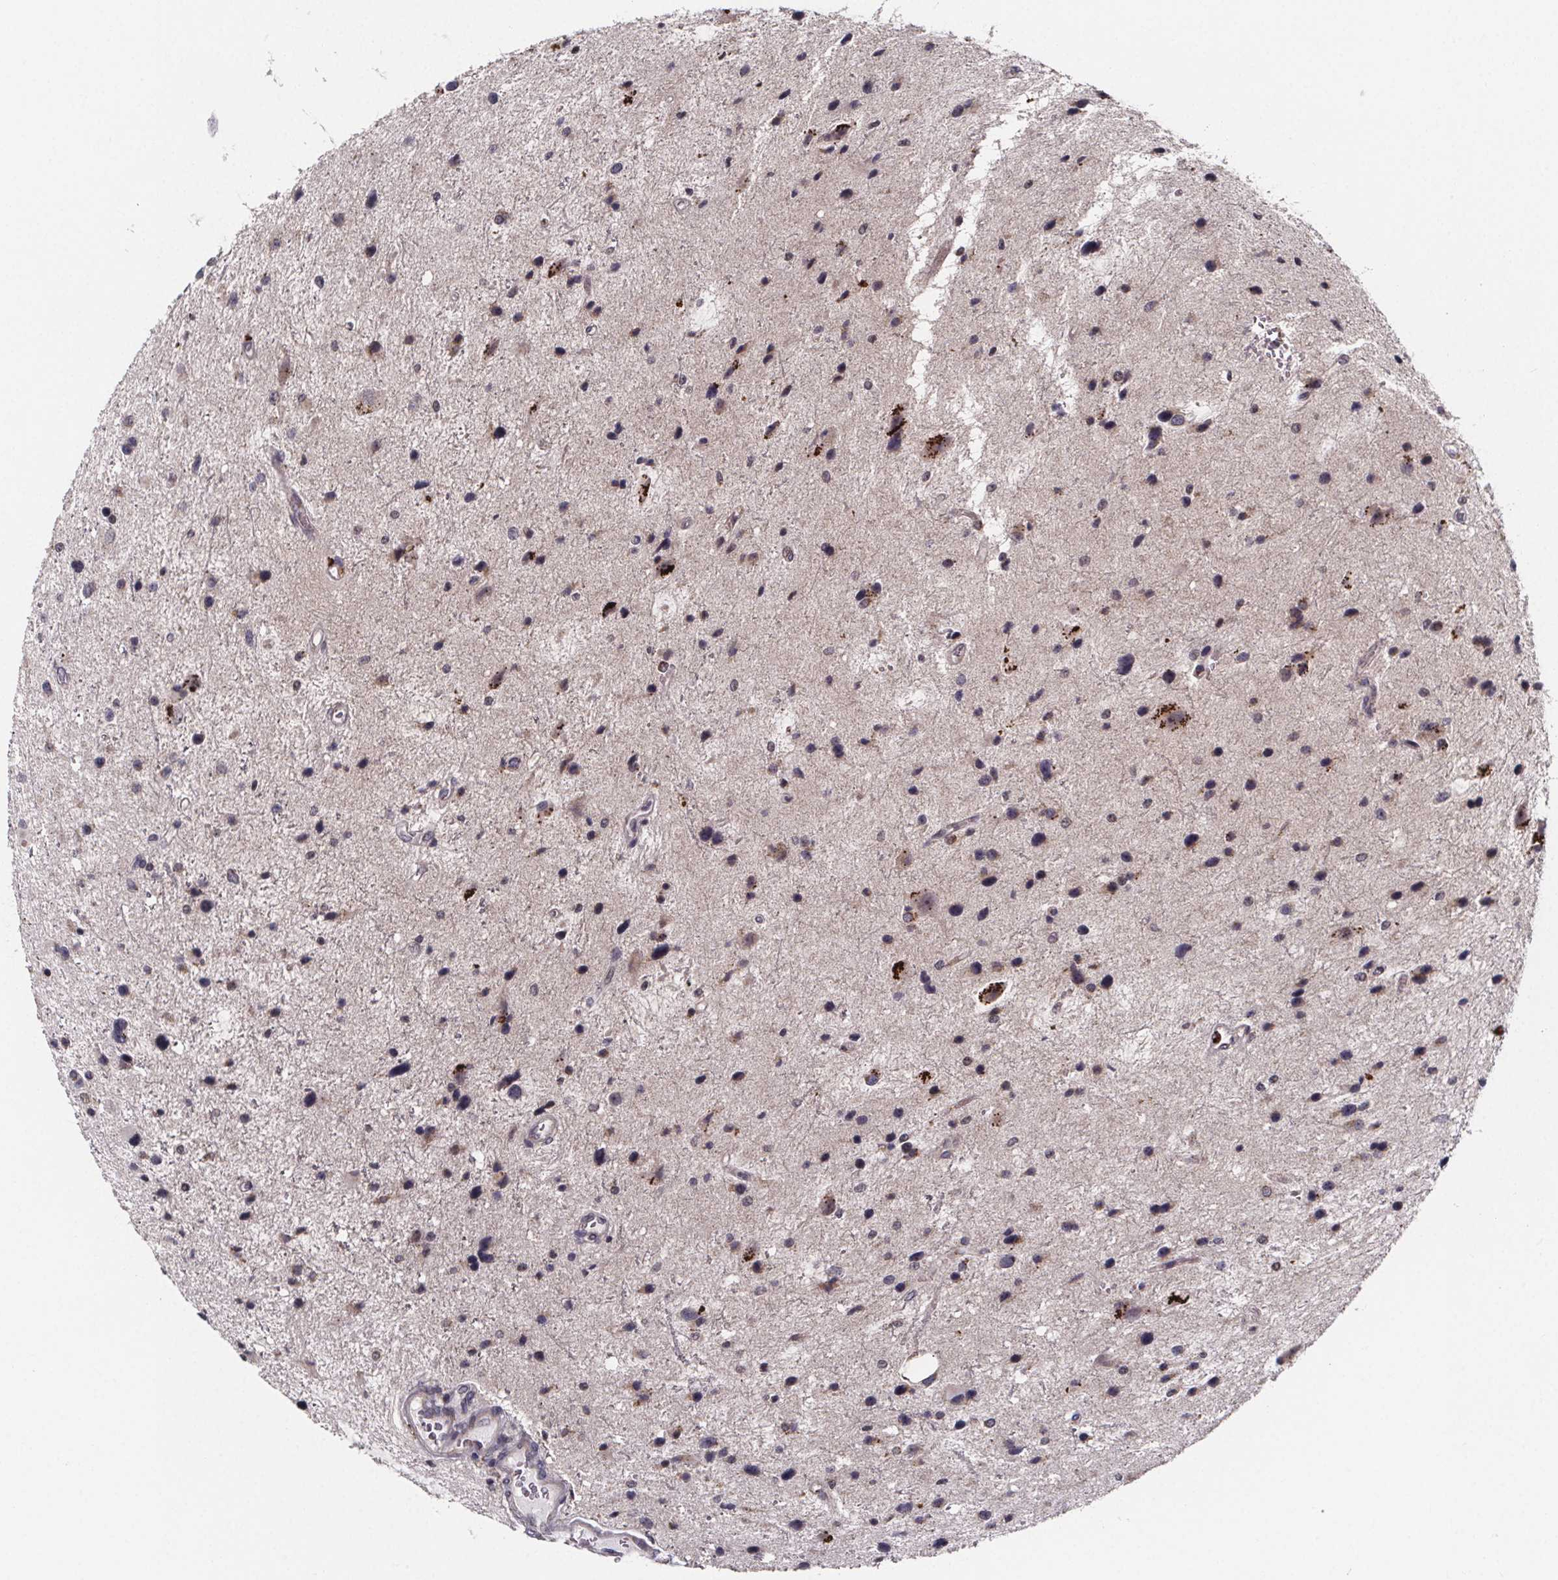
{"staining": {"intensity": "negative", "quantity": "none", "location": "none"}, "tissue": "glioma", "cell_type": "Tumor cells", "image_type": "cancer", "snomed": [{"axis": "morphology", "description": "Glioma, malignant, Low grade"}, {"axis": "topography", "description": "Brain"}], "caption": "The micrograph shows no significant staining in tumor cells of glioma. The staining is performed using DAB (3,3'-diaminobenzidine) brown chromogen with nuclei counter-stained in using hematoxylin.", "gene": "NDST1", "patient": {"sex": "female", "age": 32}}